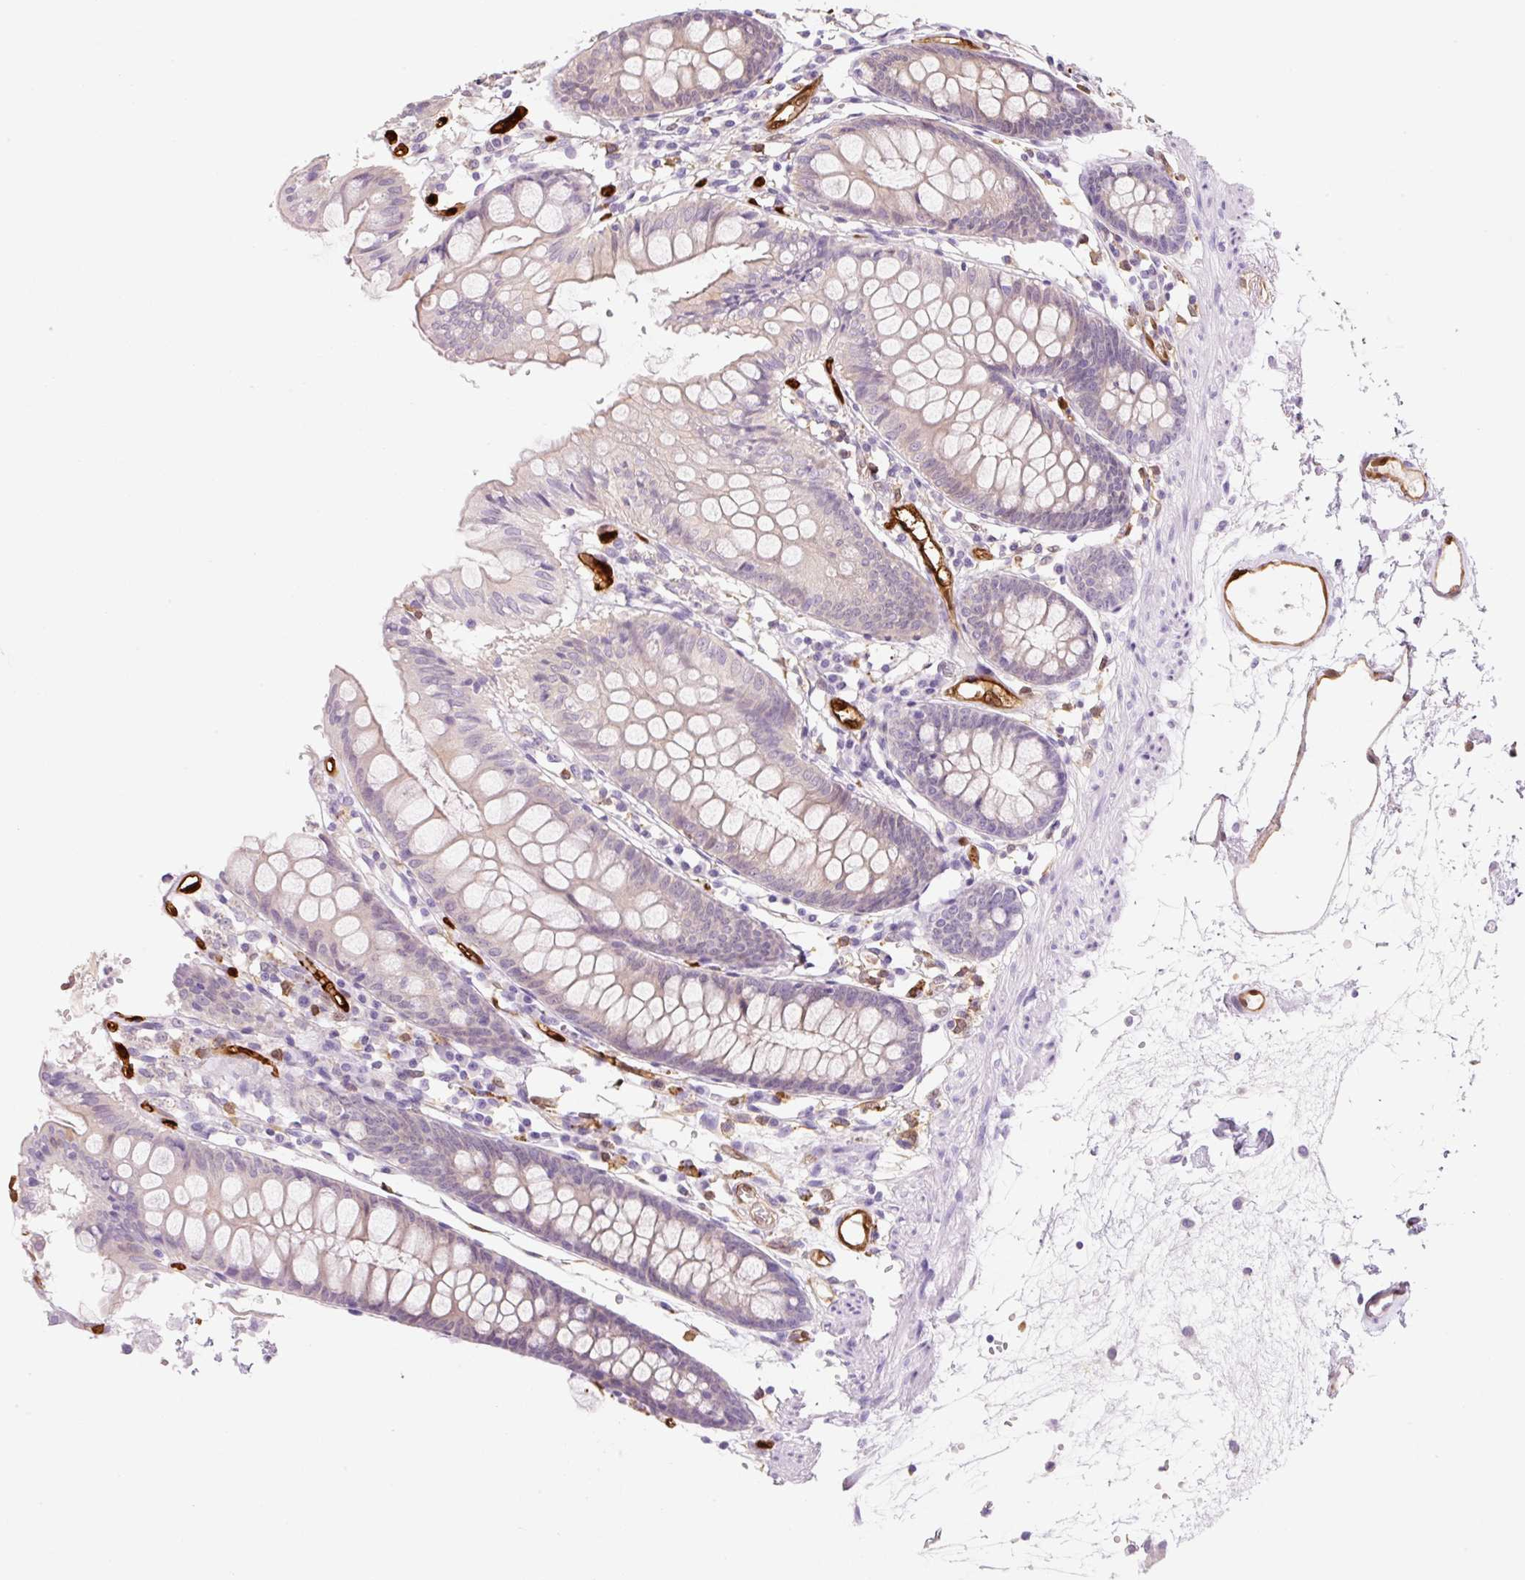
{"staining": {"intensity": "moderate", "quantity": ">75%", "location": "cytoplasmic/membranous"}, "tissue": "colon", "cell_type": "Endothelial cells", "image_type": "normal", "snomed": [{"axis": "morphology", "description": "Normal tissue, NOS"}, {"axis": "topography", "description": "Colon"}], "caption": "A medium amount of moderate cytoplasmic/membranous positivity is identified in about >75% of endothelial cells in normal colon. Ihc stains the protein of interest in brown and the nuclei are stained blue.", "gene": "FABP5", "patient": {"sex": "female", "age": 84}}